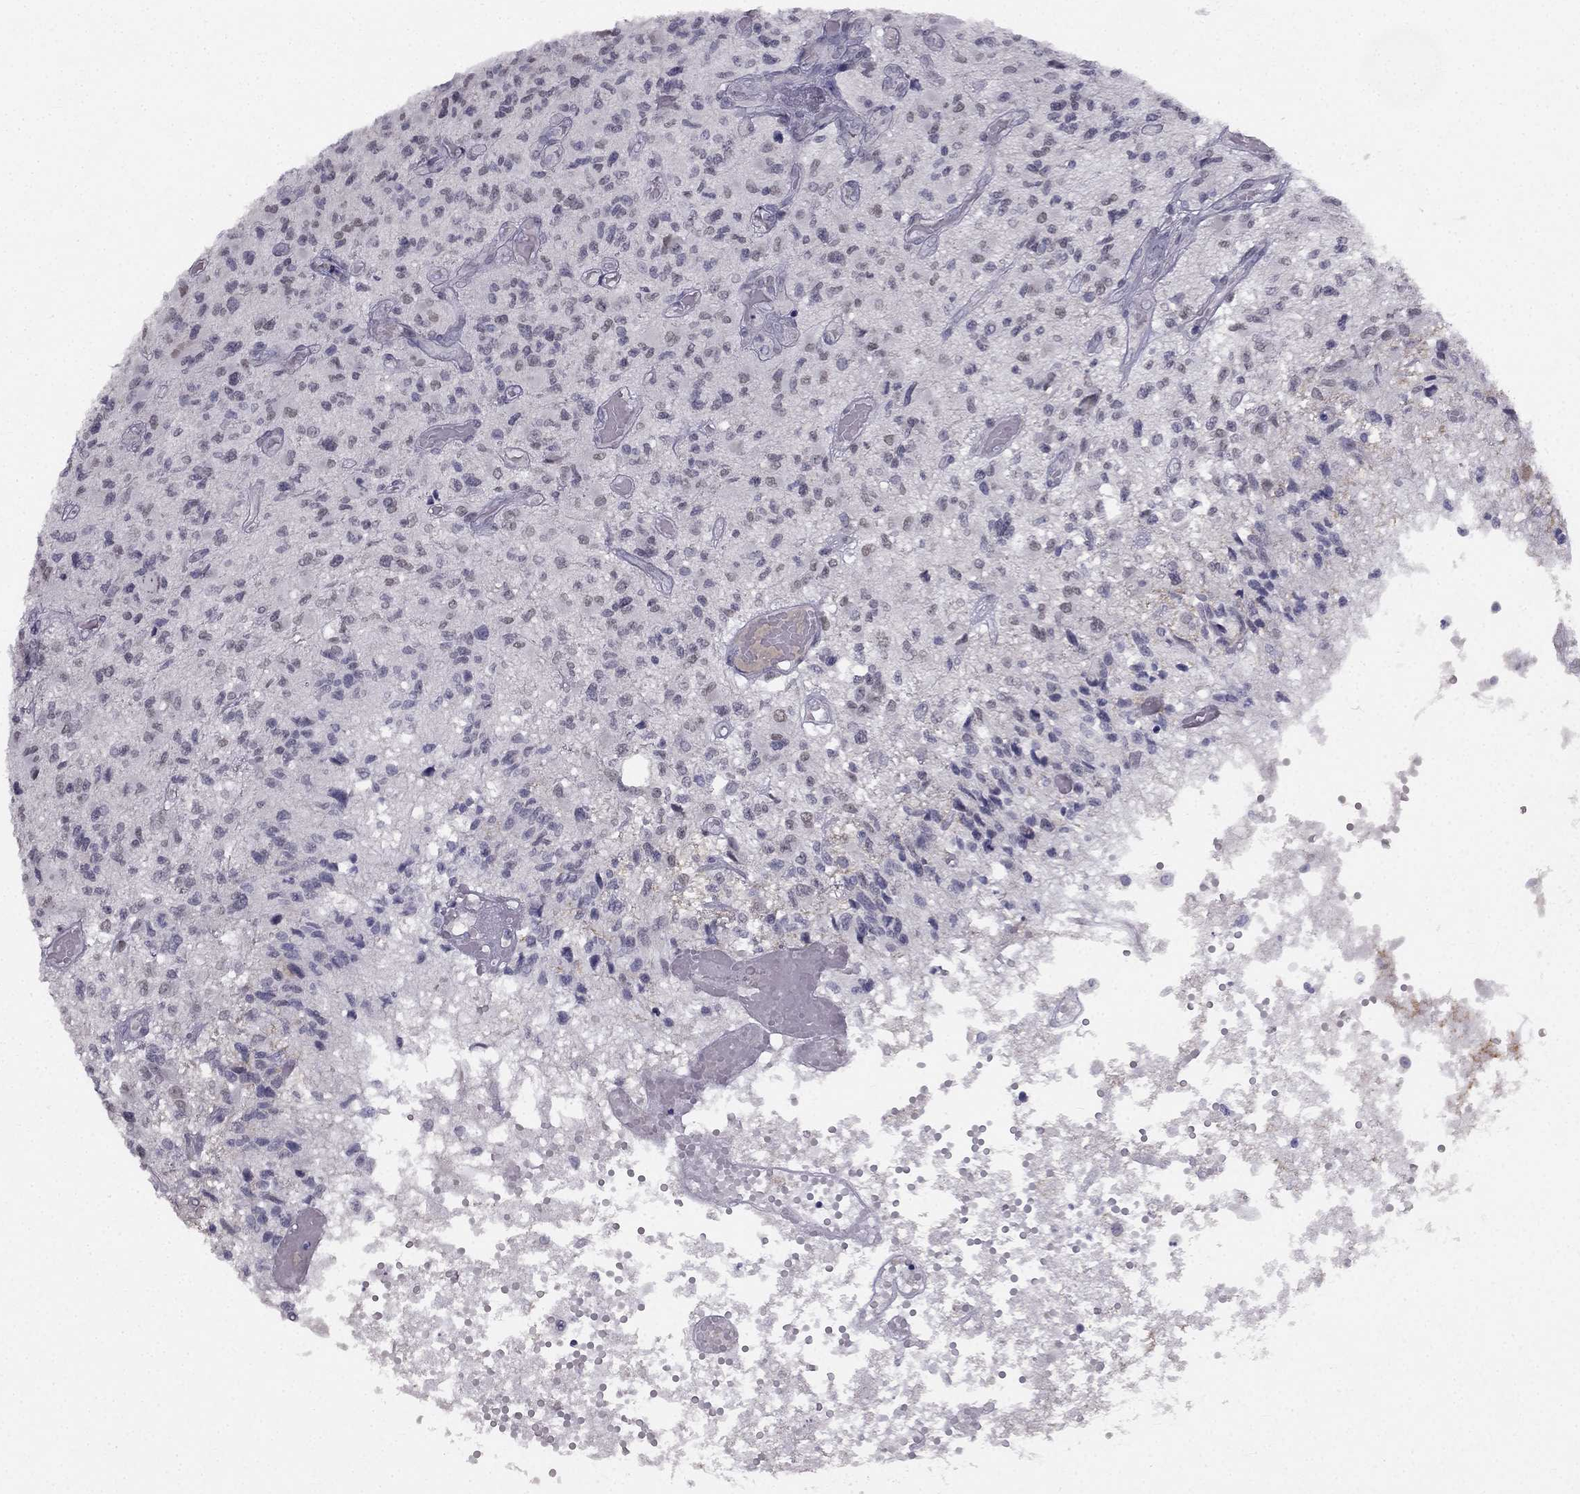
{"staining": {"intensity": "negative", "quantity": "none", "location": "none"}, "tissue": "glioma", "cell_type": "Tumor cells", "image_type": "cancer", "snomed": [{"axis": "morphology", "description": "Glioma, malignant, High grade"}, {"axis": "topography", "description": "Brain"}], "caption": "High magnification brightfield microscopy of high-grade glioma (malignant) stained with DAB (brown) and counterstained with hematoxylin (blue): tumor cells show no significant positivity.", "gene": "TRPS1", "patient": {"sex": "female", "age": 63}}